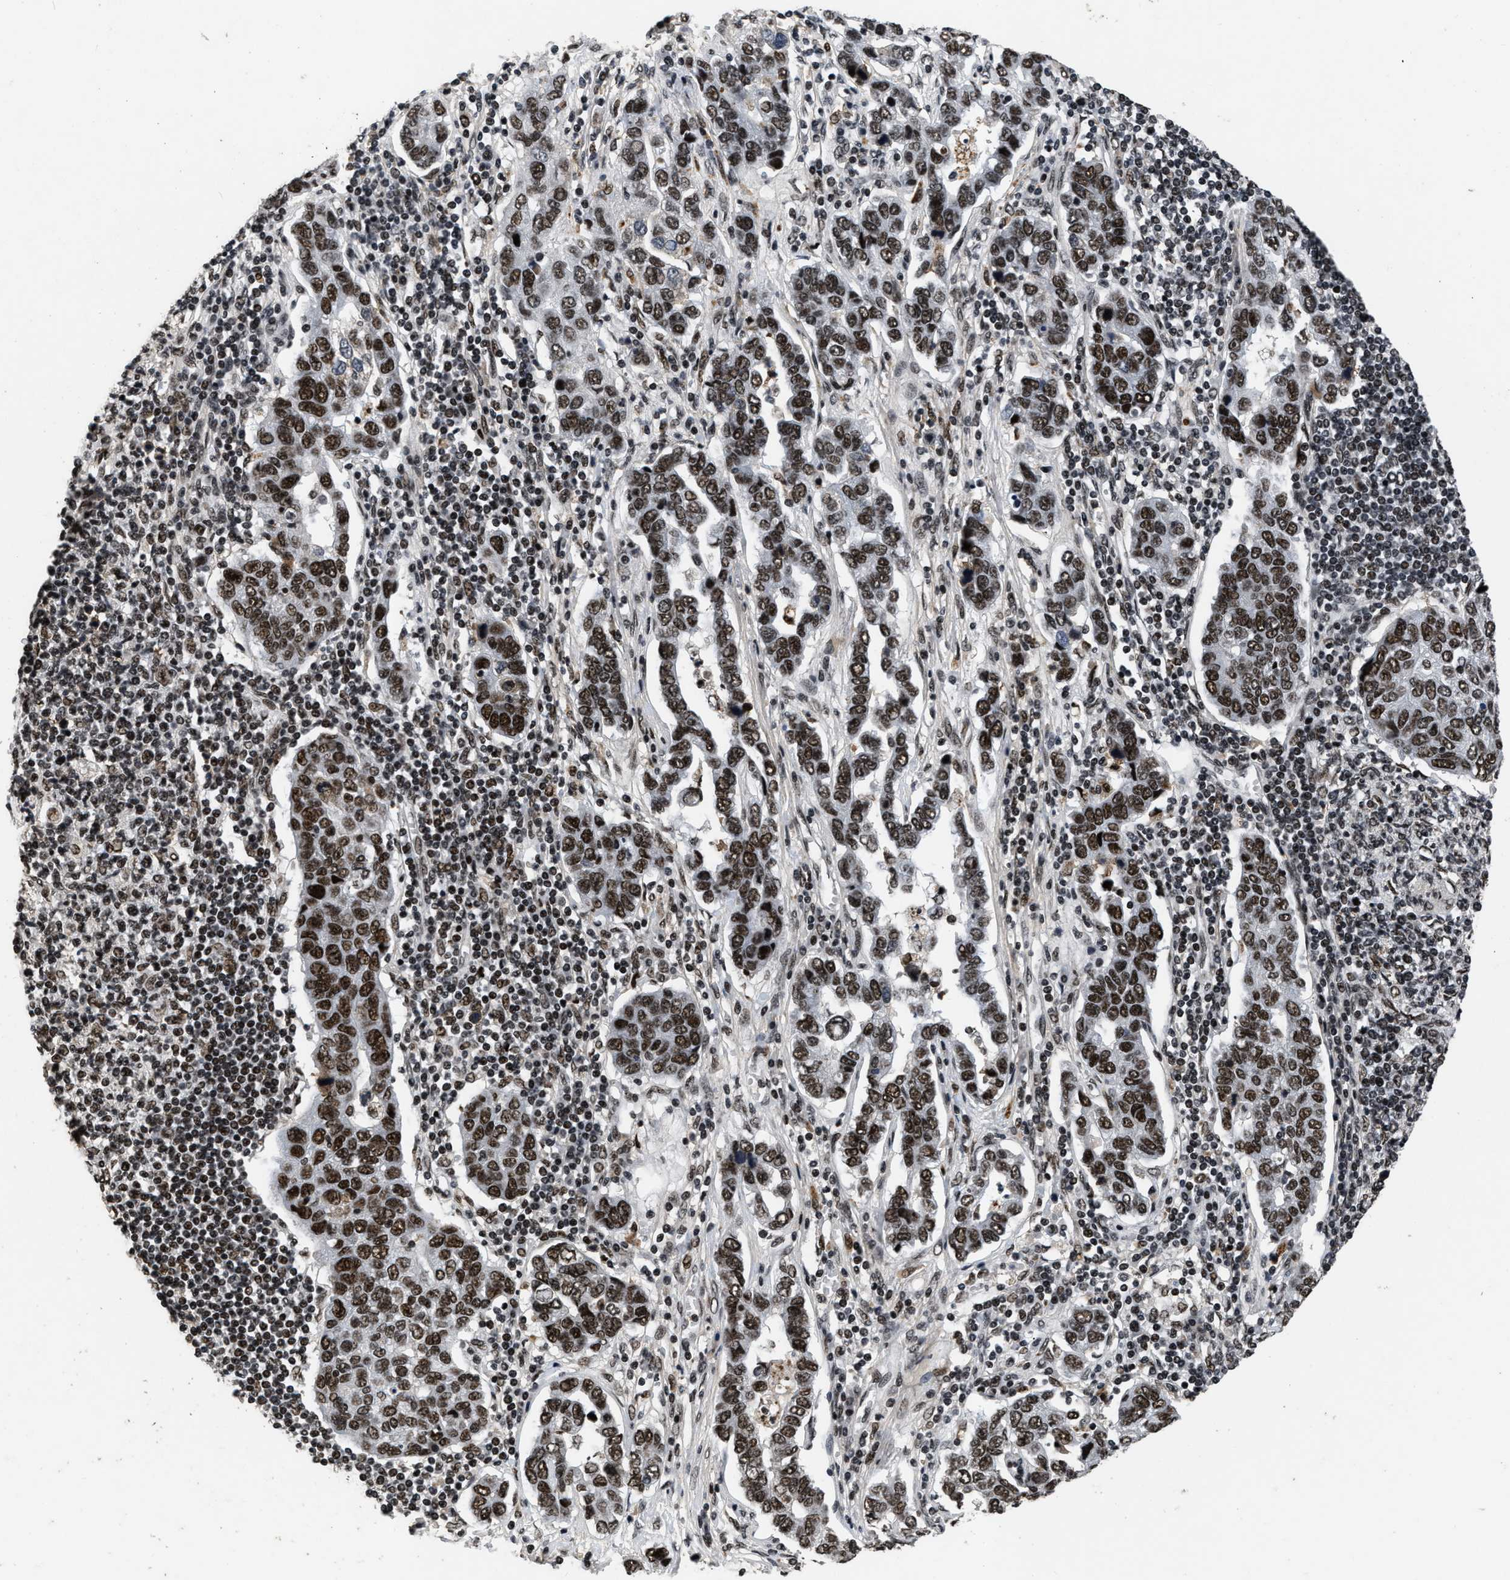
{"staining": {"intensity": "strong", "quantity": ">75%", "location": "nuclear"}, "tissue": "pancreatic cancer", "cell_type": "Tumor cells", "image_type": "cancer", "snomed": [{"axis": "morphology", "description": "Adenocarcinoma, NOS"}, {"axis": "topography", "description": "Pancreas"}], "caption": "DAB immunohistochemical staining of human adenocarcinoma (pancreatic) displays strong nuclear protein staining in approximately >75% of tumor cells.", "gene": "SMARCB1", "patient": {"sex": "female", "age": 61}}